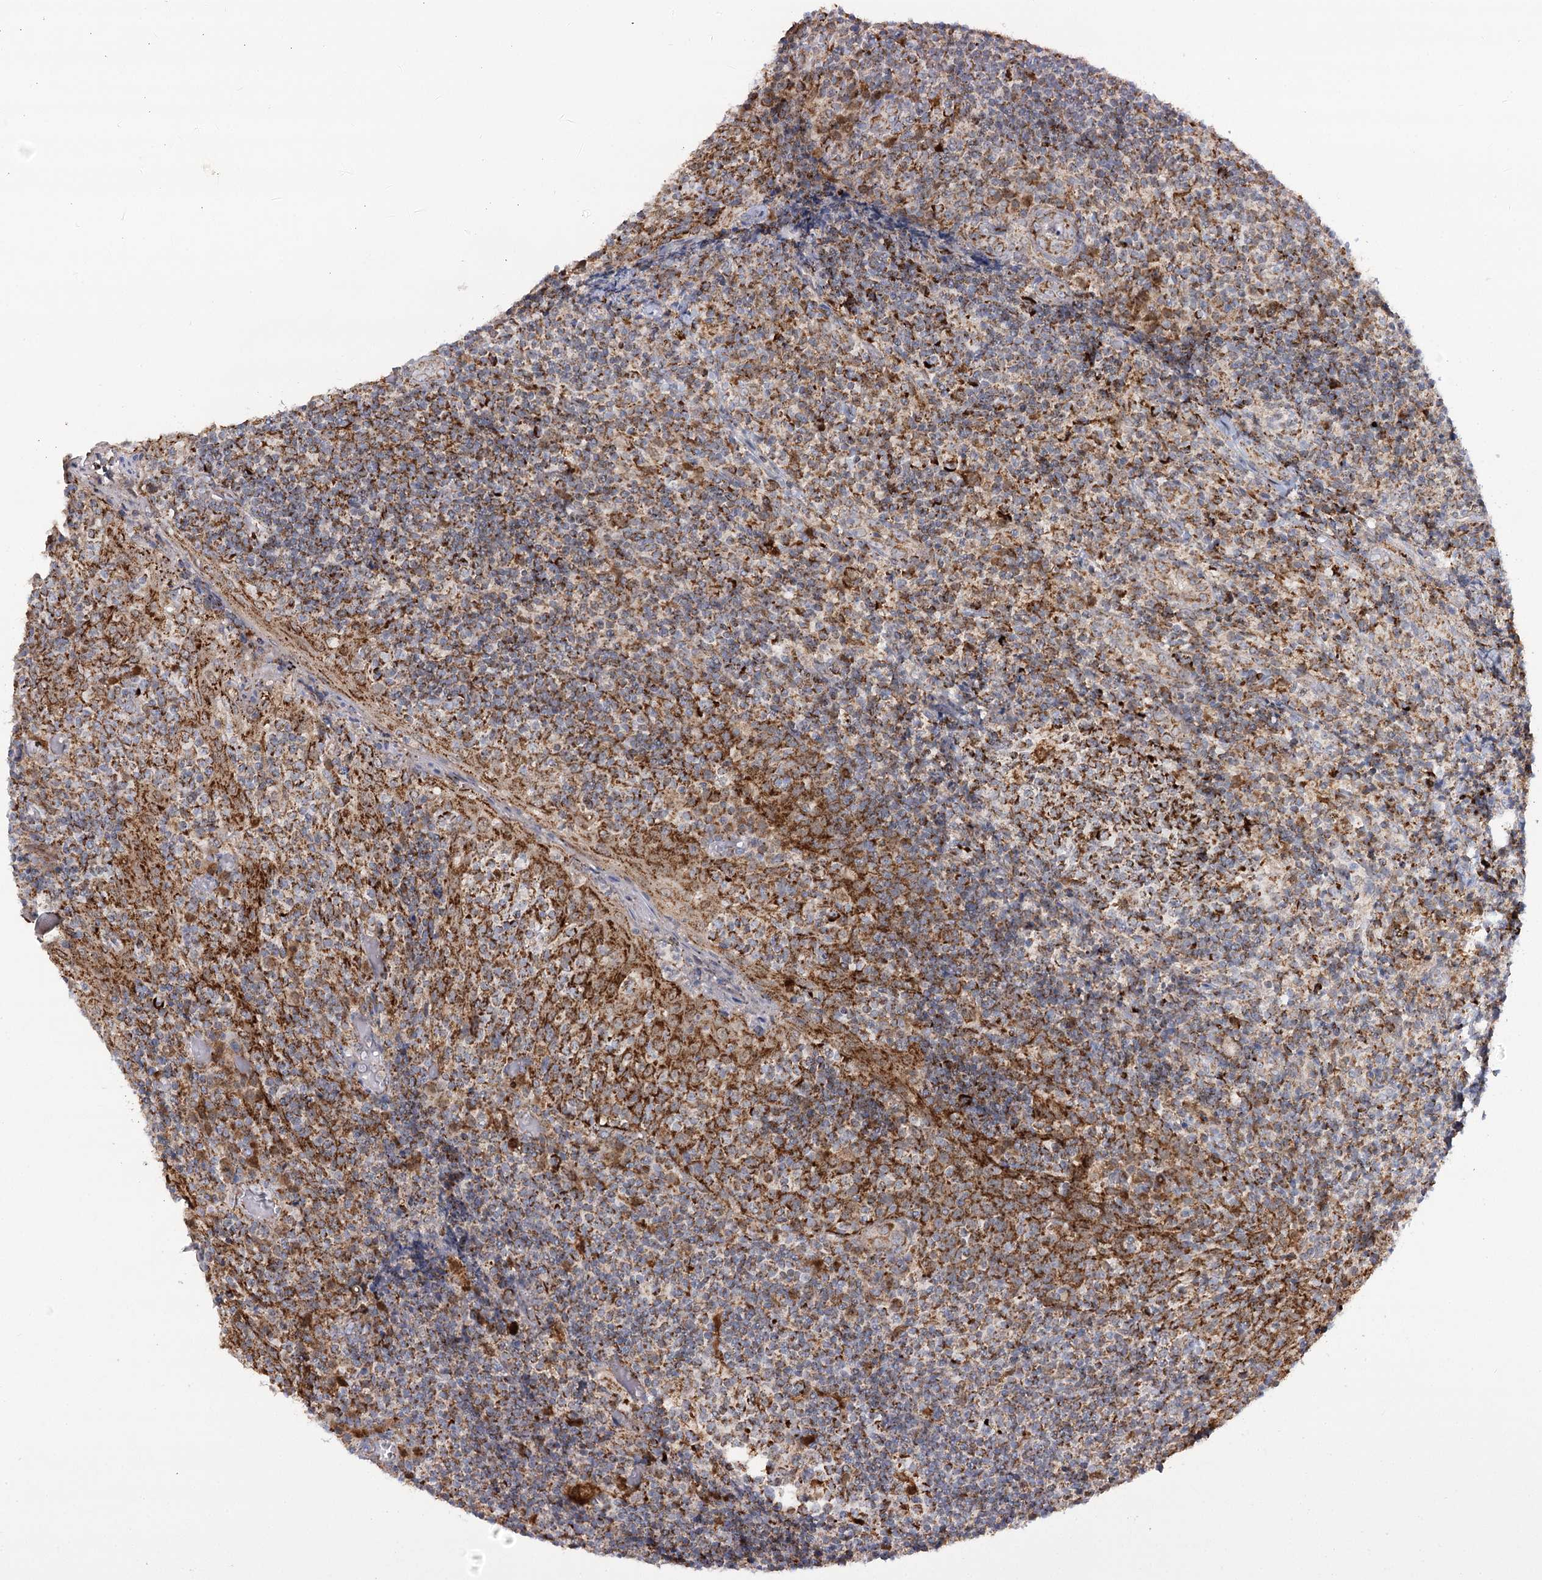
{"staining": {"intensity": "strong", "quantity": ">75%", "location": "cytoplasmic/membranous"}, "tissue": "tonsil", "cell_type": "Germinal center cells", "image_type": "normal", "snomed": [{"axis": "morphology", "description": "Normal tissue, NOS"}, {"axis": "topography", "description": "Tonsil"}], "caption": "Protein staining displays strong cytoplasmic/membranous expression in approximately >75% of germinal center cells in benign tonsil.", "gene": "TAS1R1", "patient": {"sex": "female", "age": 19}}